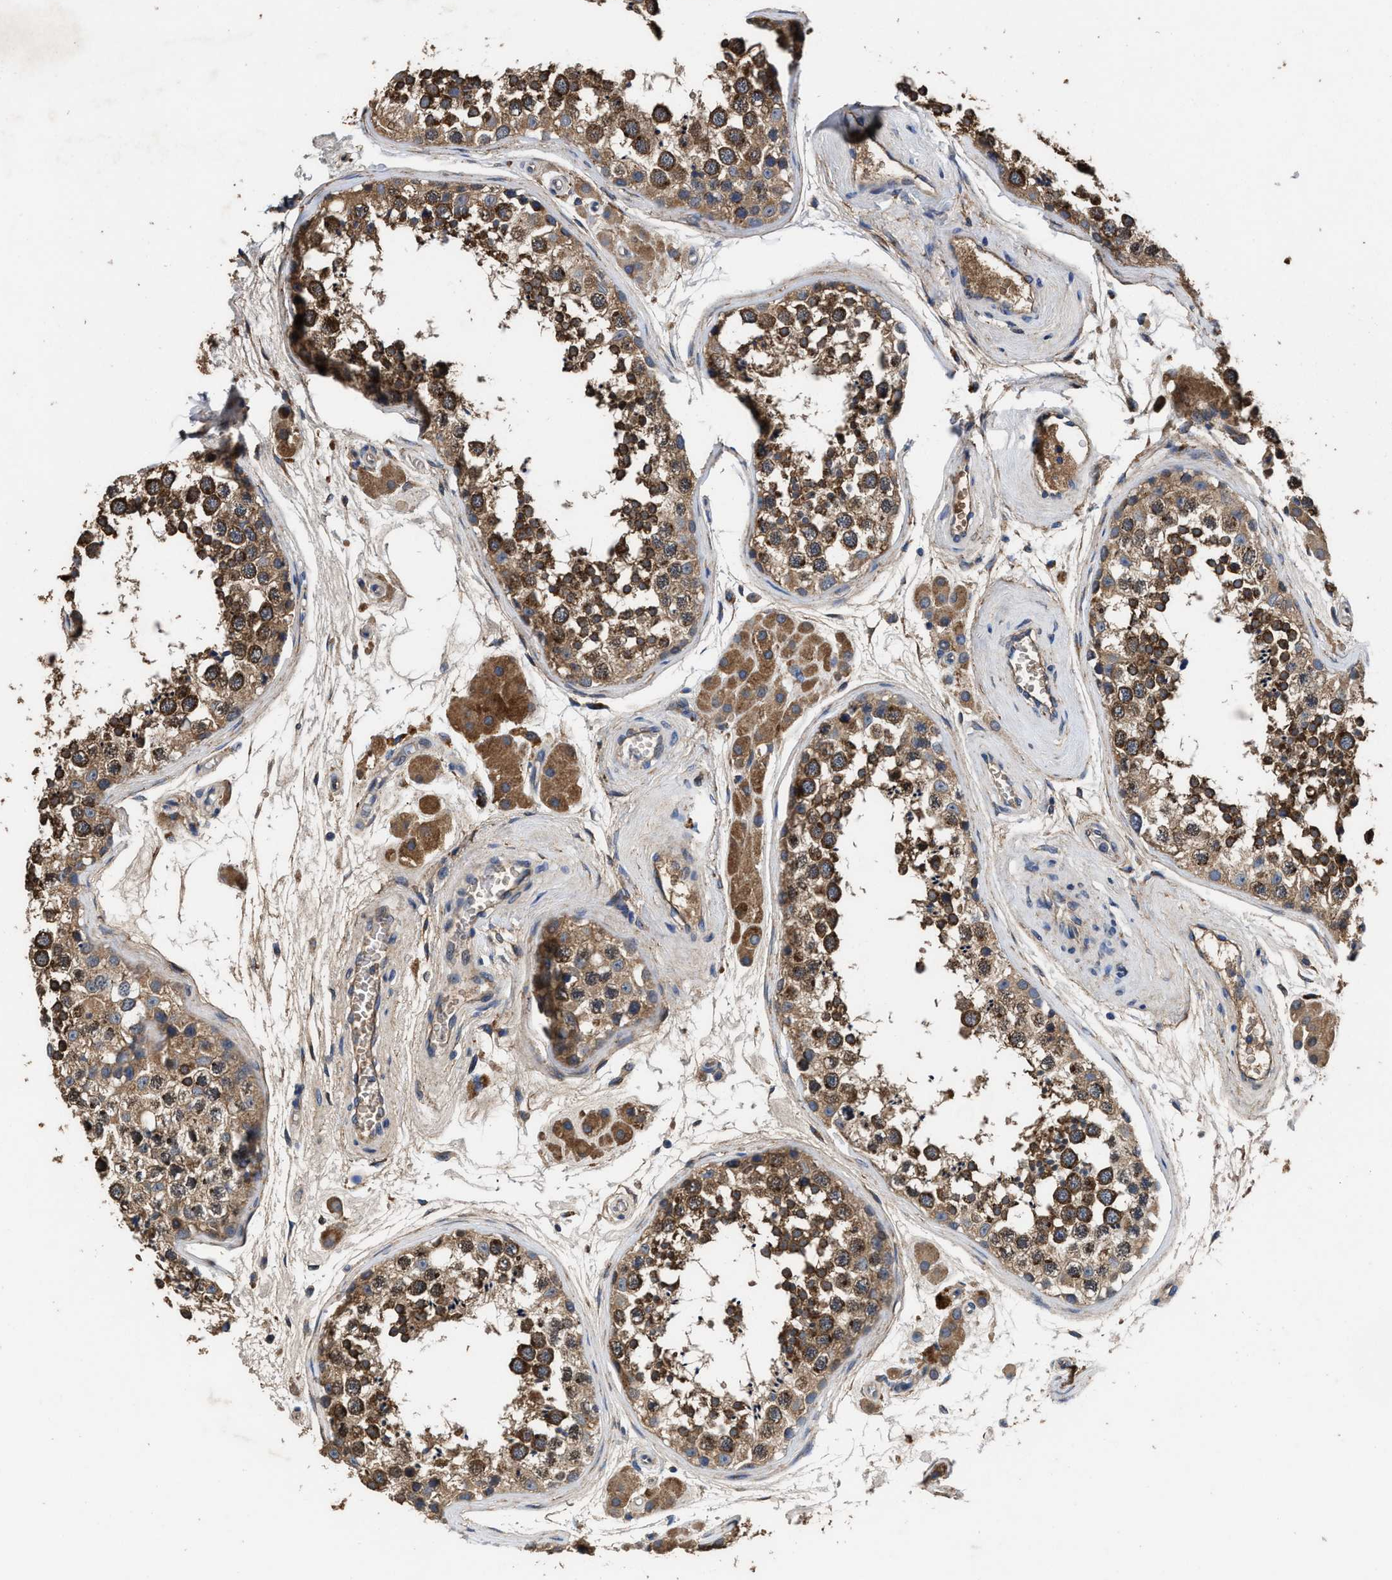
{"staining": {"intensity": "strong", "quantity": ">75%", "location": "cytoplasmic/membranous"}, "tissue": "testis", "cell_type": "Cells in seminiferous ducts", "image_type": "normal", "snomed": [{"axis": "morphology", "description": "Normal tissue, NOS"}, {"axis": "topography", "description": "Testis"}], "caption": "Protein expression analysis of benign human testis reveals strong cytoplasmic/membranous expression in about >75% of cells in seminiferous ducts. (IHC, brightfield microscopy, high magnification).", "gene": "IDNK", "patient": {"sex": "male", "age": 56}}